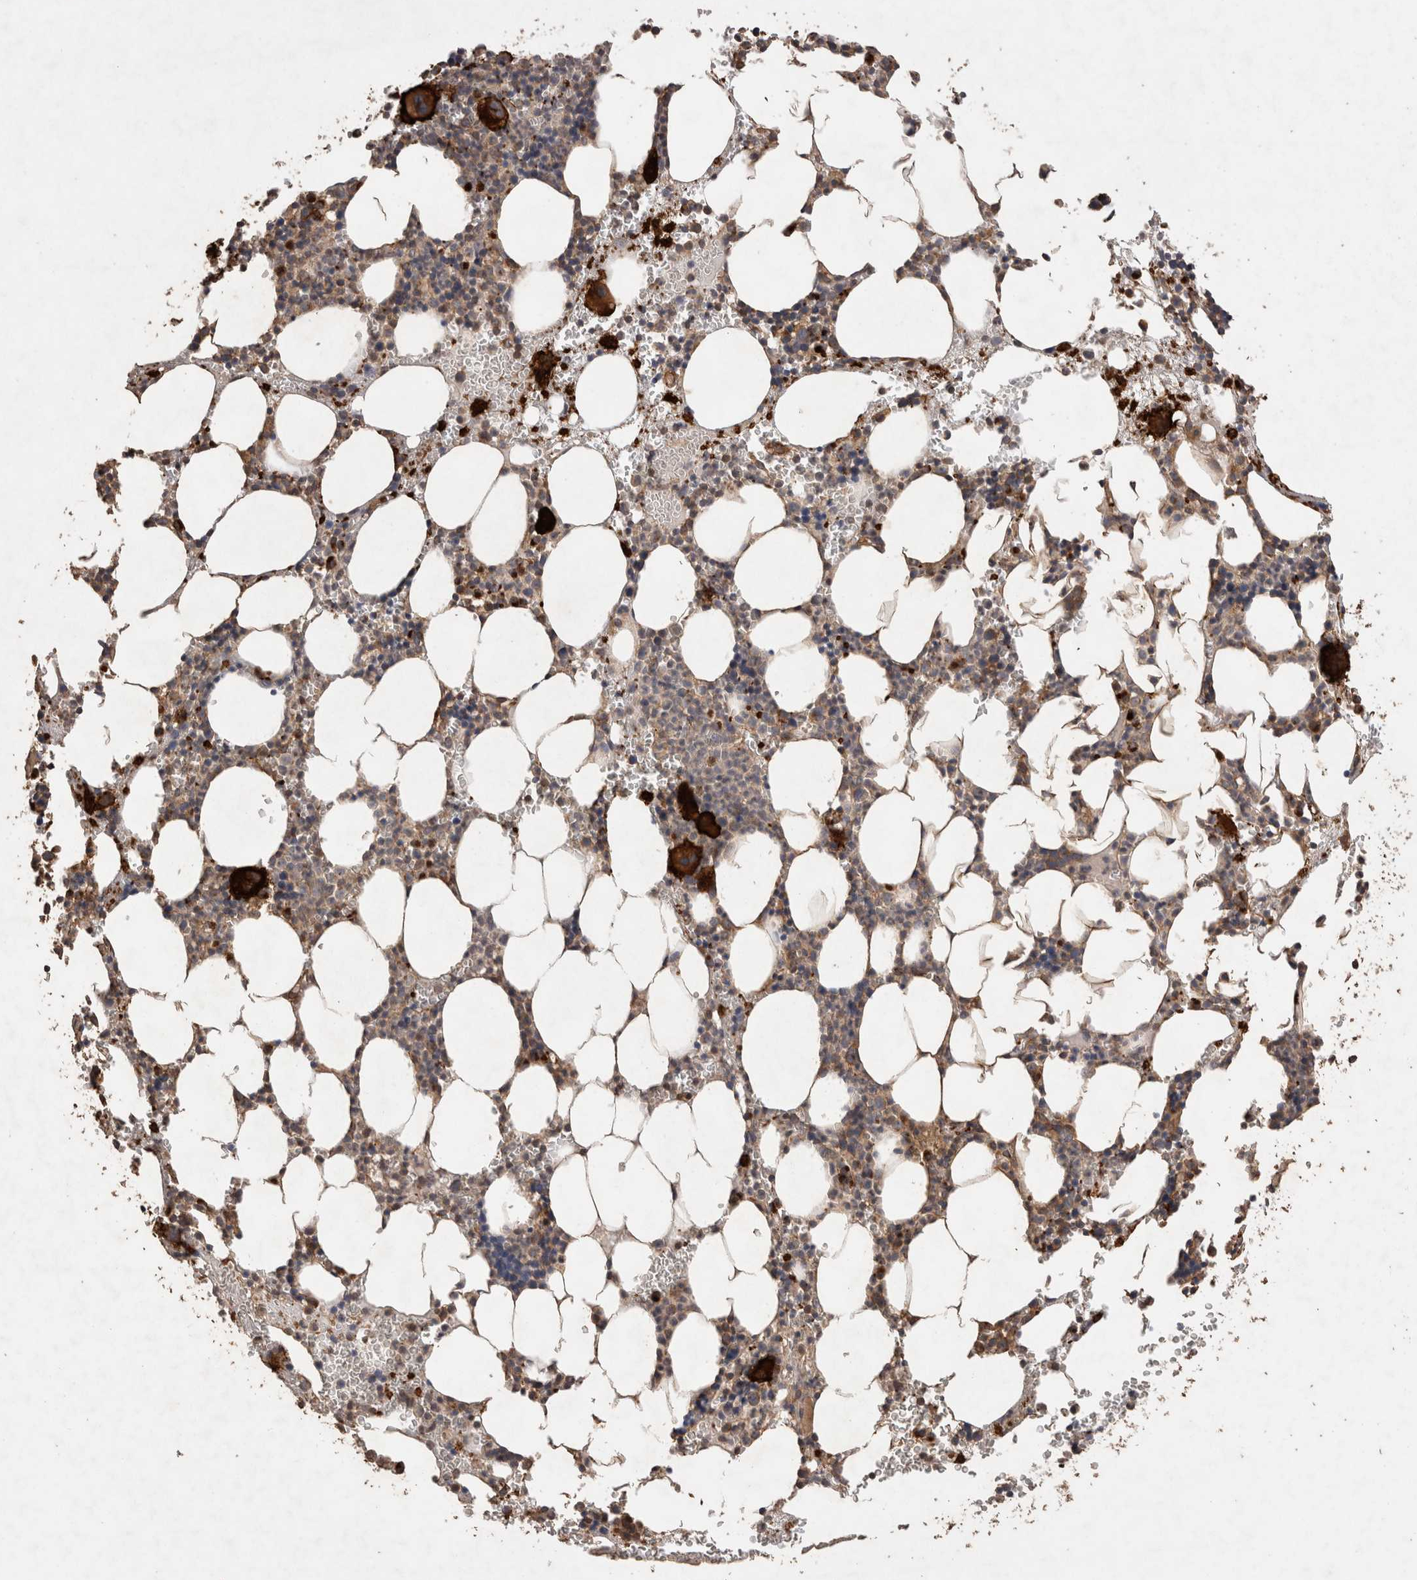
{"staining": {"intensity": "strong", "quantity": "<25%", "location": "cytoplasmic/membranous"}, "tissue": "bone marrow", "cell_type": "Hematopoietic cells", "image_type": "normal", "snomed": [{"axis": "morphology", "description": "Normal tissue, NOS"}, {"axis": "morphology", "description": "Inflammation, NOS"}, {"axis": "topography", "description": "Bone marrow"}], "caption": "Immunohistochemistry (DAB) staining of normal bone marrow displays strong cytoplasmic/membranous protein positivity in about <25% of hematopoietic cells. The staining was performed using DAB (3,3'-diaminobenzidine), with brown indicating positive protein expression. Nuclei are stained blue with hematoxylin.", "gene": "SNX31", "patient": {"sex": "female", "age": 67}}